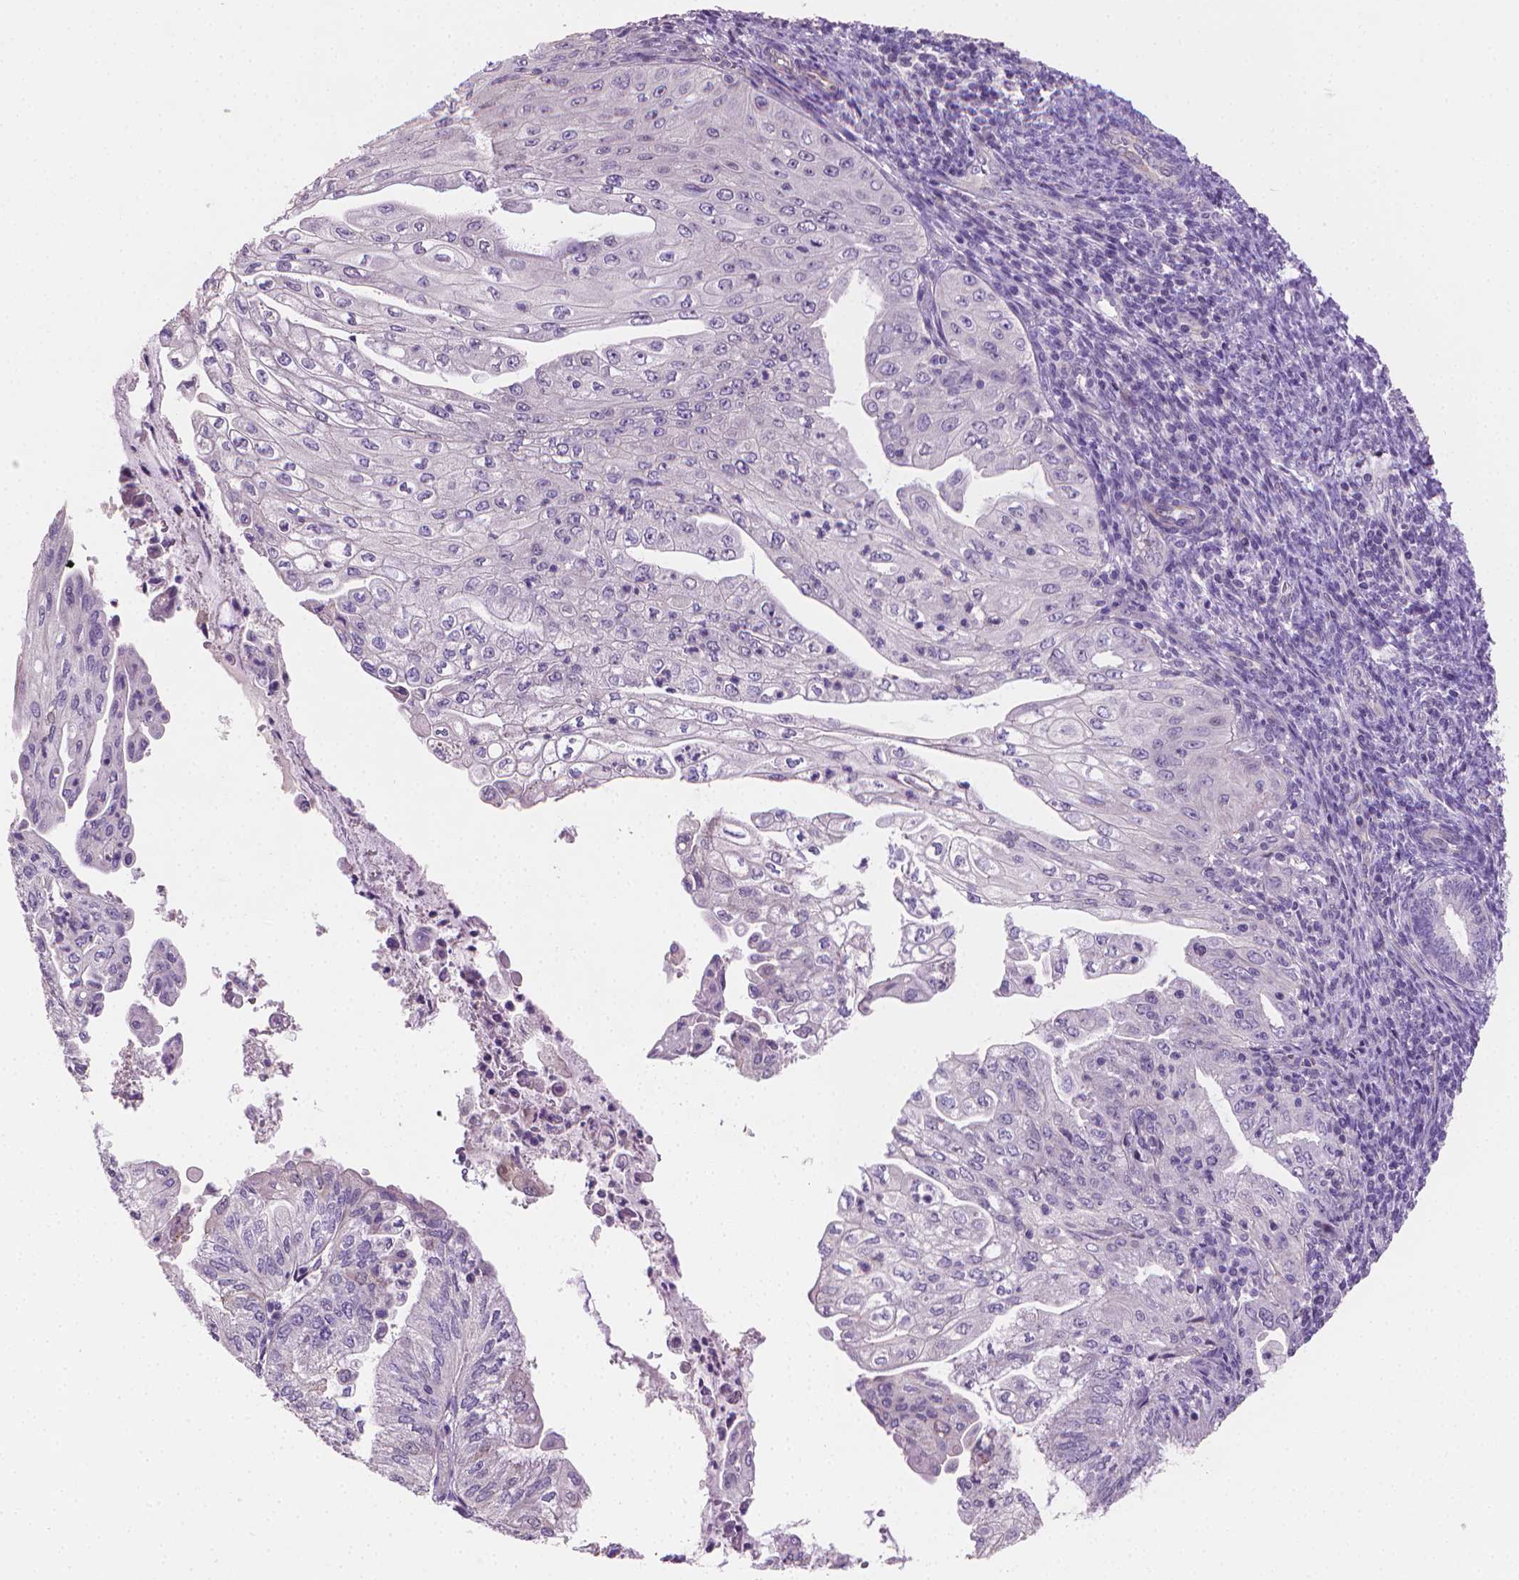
{"staining": {"intensity": "weak", "quantity": "<25%", "location": "cytoplasmic/membranous,nuclear"}, "tissue": "endometrial cancer", "cell_type": "Tumor cells", "image_type": "cancer", "snomed": [{"axis": "morphology", "description": "Adenocarcinoma, NOS"}, {"axis": "topography", "description": "Endometrium"}], "caption": "IHC histopathology image of endometrial adenocarcinoma stained for a protein (brown), which shows no staining in tumor cells.", "gene": "CLXN", "patient": {"sex": "female", "age": 55}}